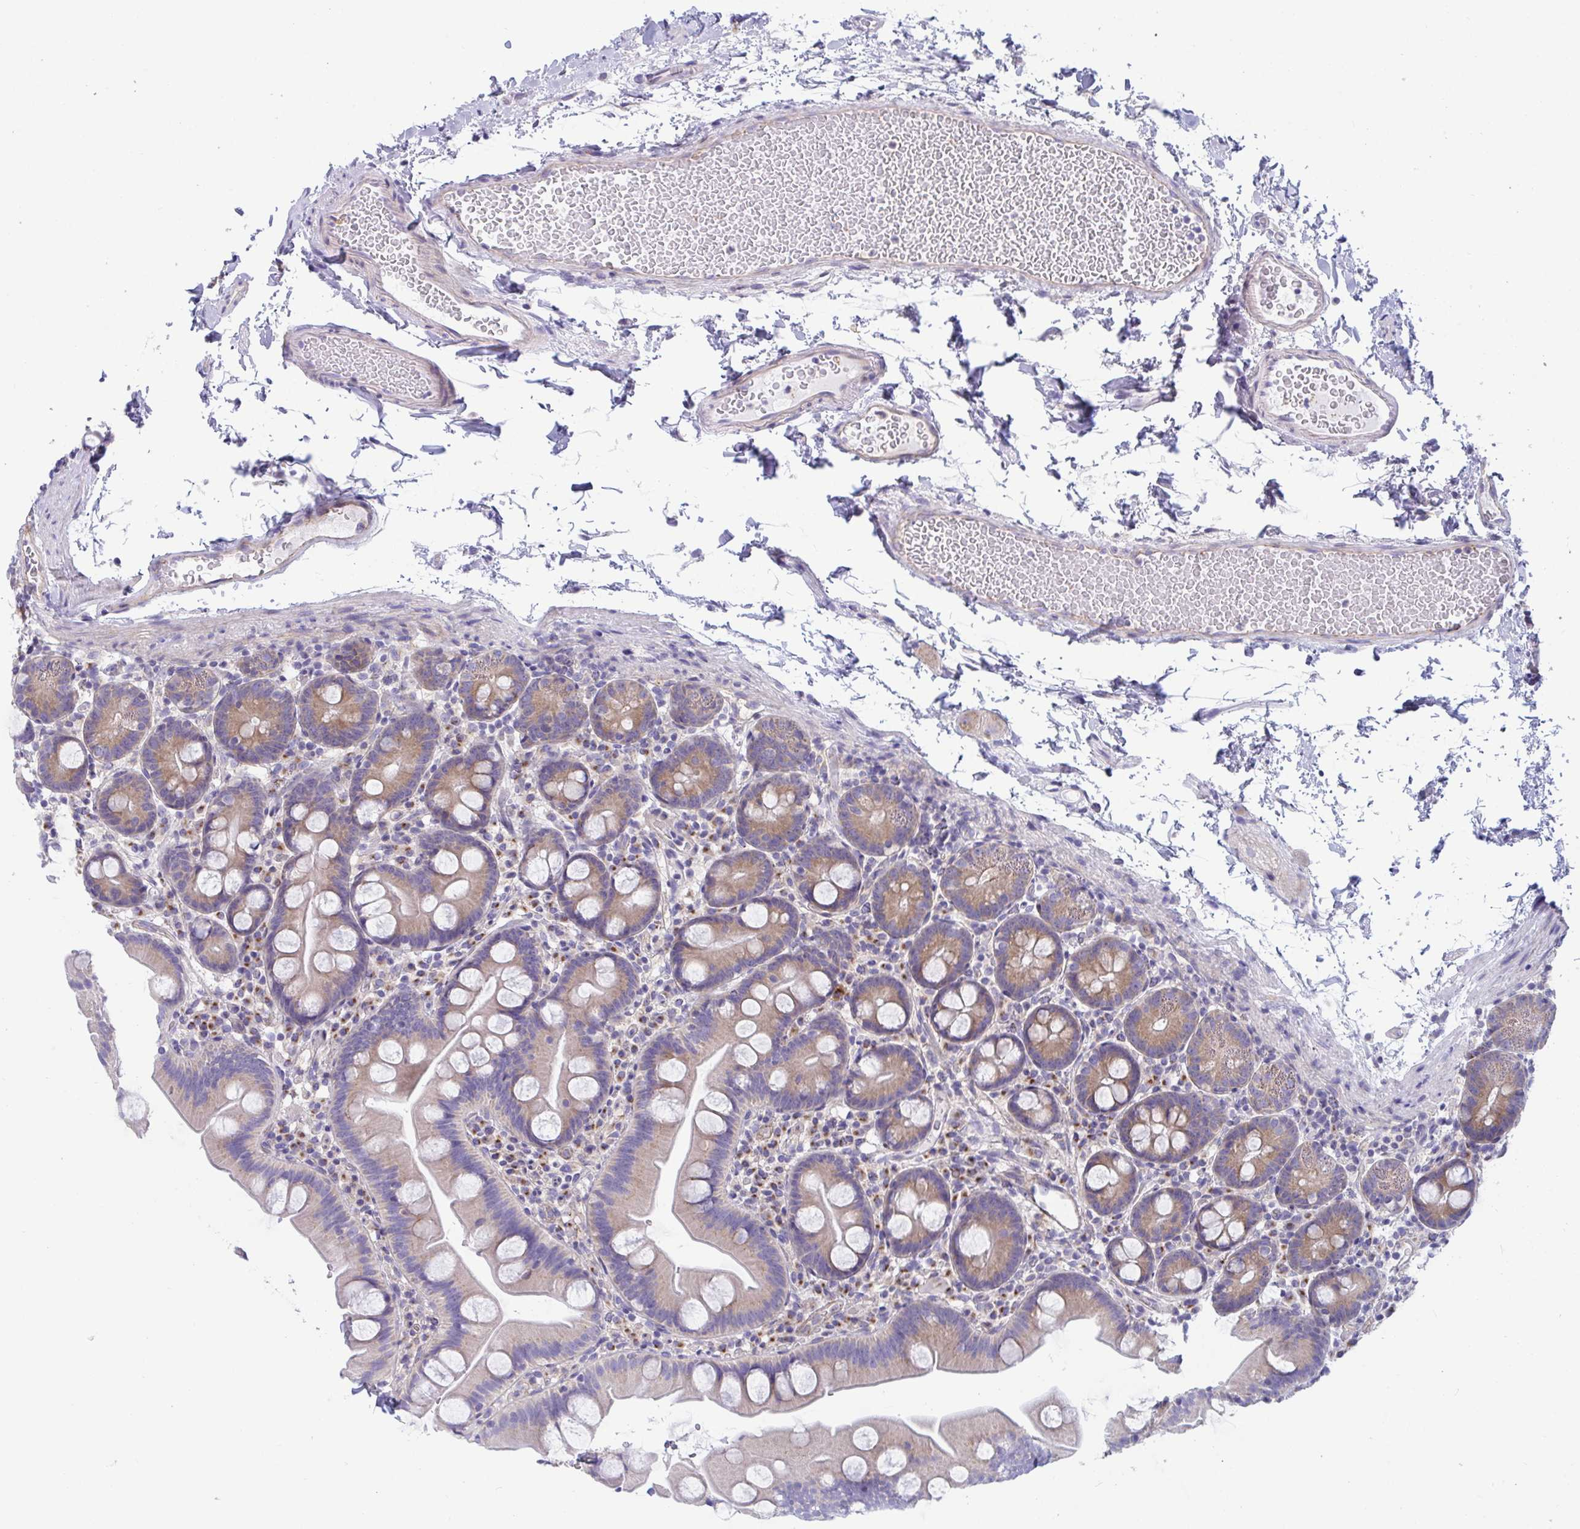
{"staining": {"intensity": "weak", "quantity": "25%-75%", "location": "cytoplasmic/membranous"}, "tissue": "small intestine", "cell_type": "Glandular cells", "image_type": "normal", "snomed": [{"axis": "morphology", "description": "Normal tissue, NOS"}, {"axis": "topography", "description": "Small intestine"}], "caption": "Brown immunohistochemical staining in benign human small intestine shows weak cytoplasmic/membranous expression in approximately 25%-75% of glandular cells. Nuclei are stained in blue.", "gene": "OXLD1", "patient": {"sex": "female", "age": 68}}